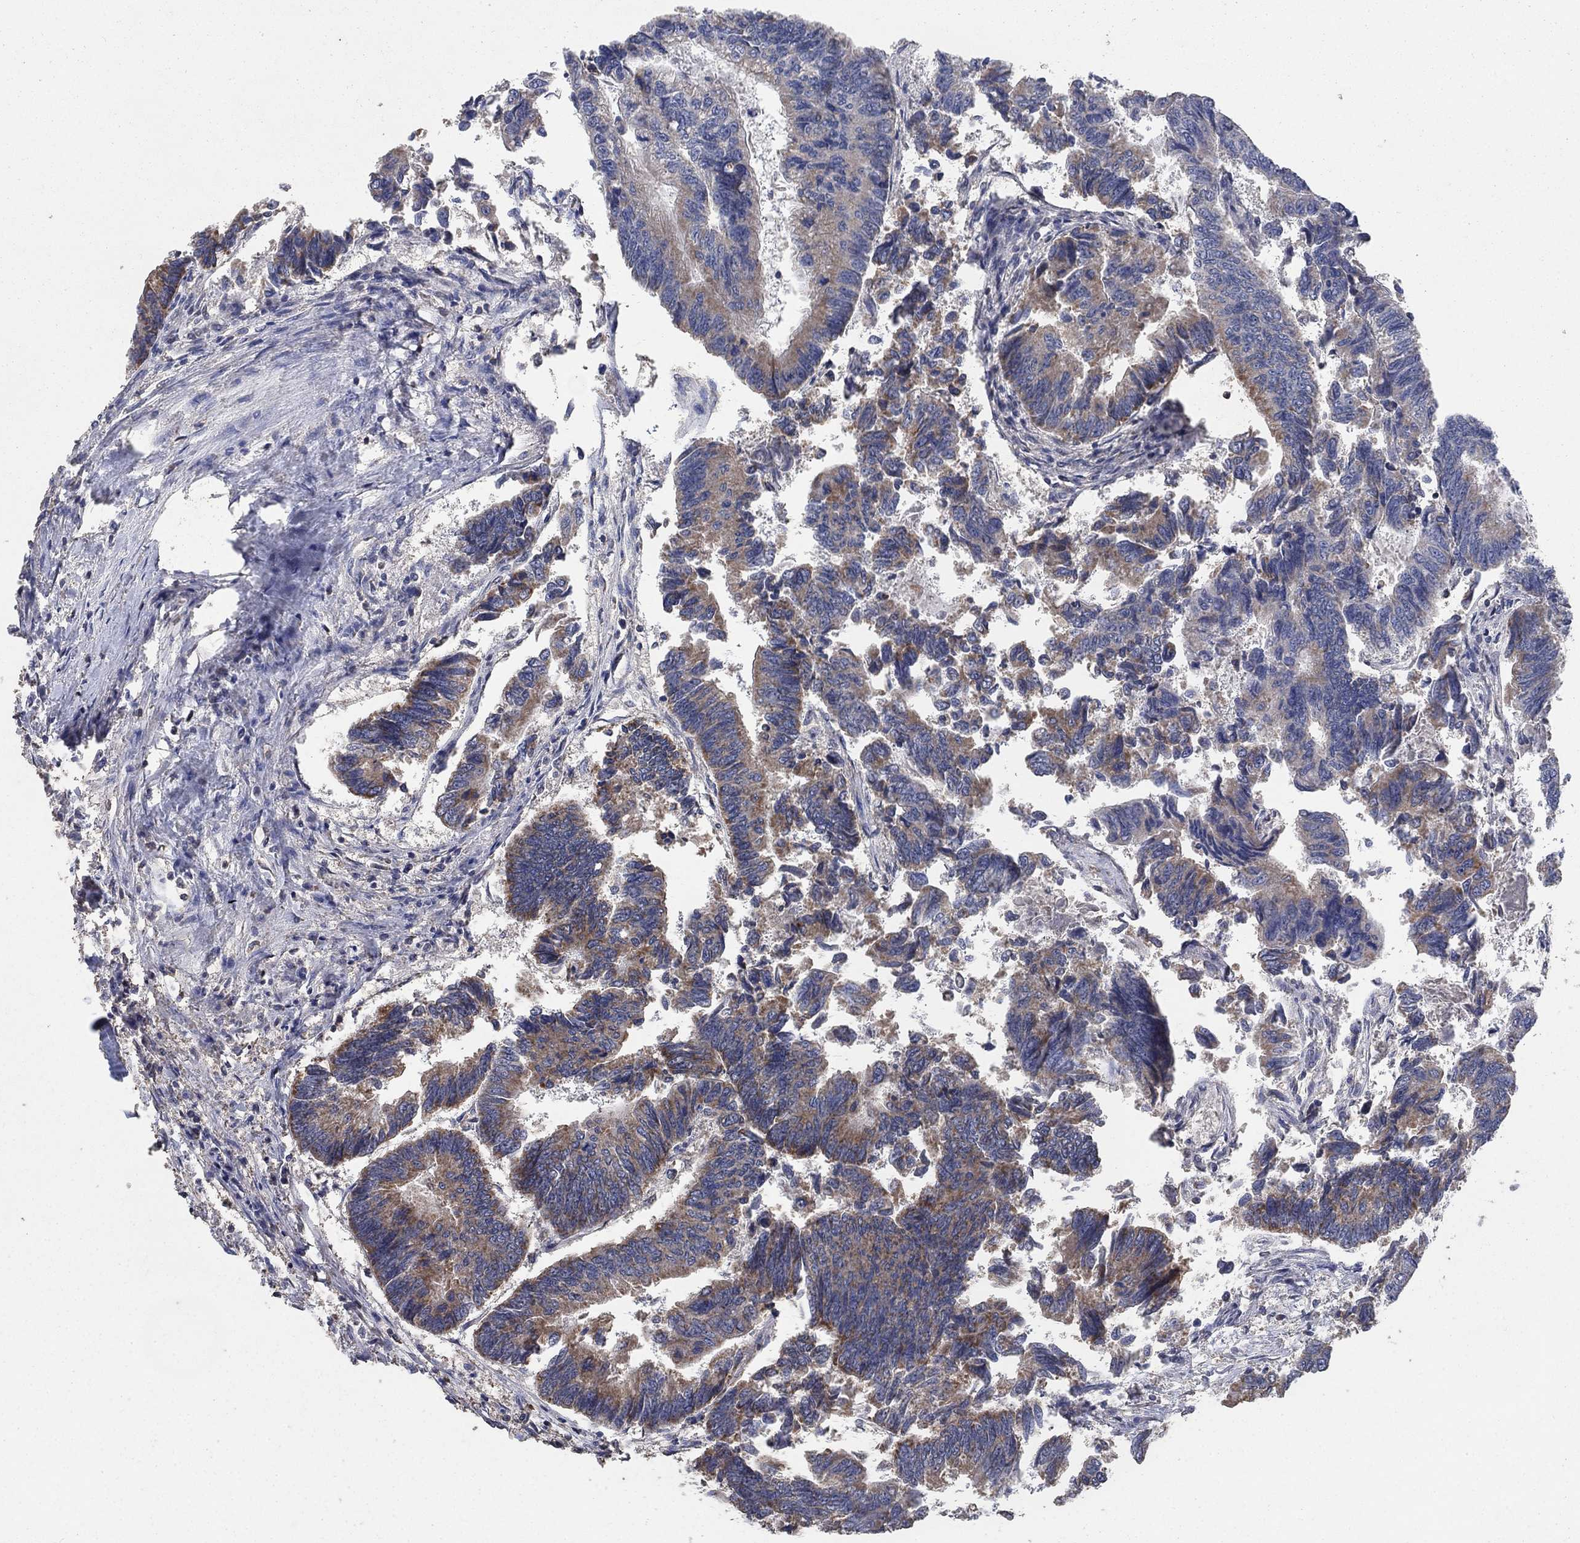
{"staining": {"intensity": "moderate", "quantity": ">75%", "location": "cytoplasmic/membranous"}, "tissue": "colorectal cancer", "cell_type": "Tumor cells", "image_type": "cancer", "snomed": [{"axis": "morphology", "description": "Adenocarcinoma, NOS"}, {"axis": "topography", "description": "Colon"}], "caption": "IHC micrograph of neoplastic tissue: human adenocarcinoma (colorectal) stained using immunohistochemistry (IHC) demonstrates medium levels of moderate protein expression localized specifically in the cytoplasmic/membranous of tumor cells, appearing as a cytoplasmic/membranous brown color.", "gene": "MRPS24", "patient": {"sex": "female", "age": 65}}